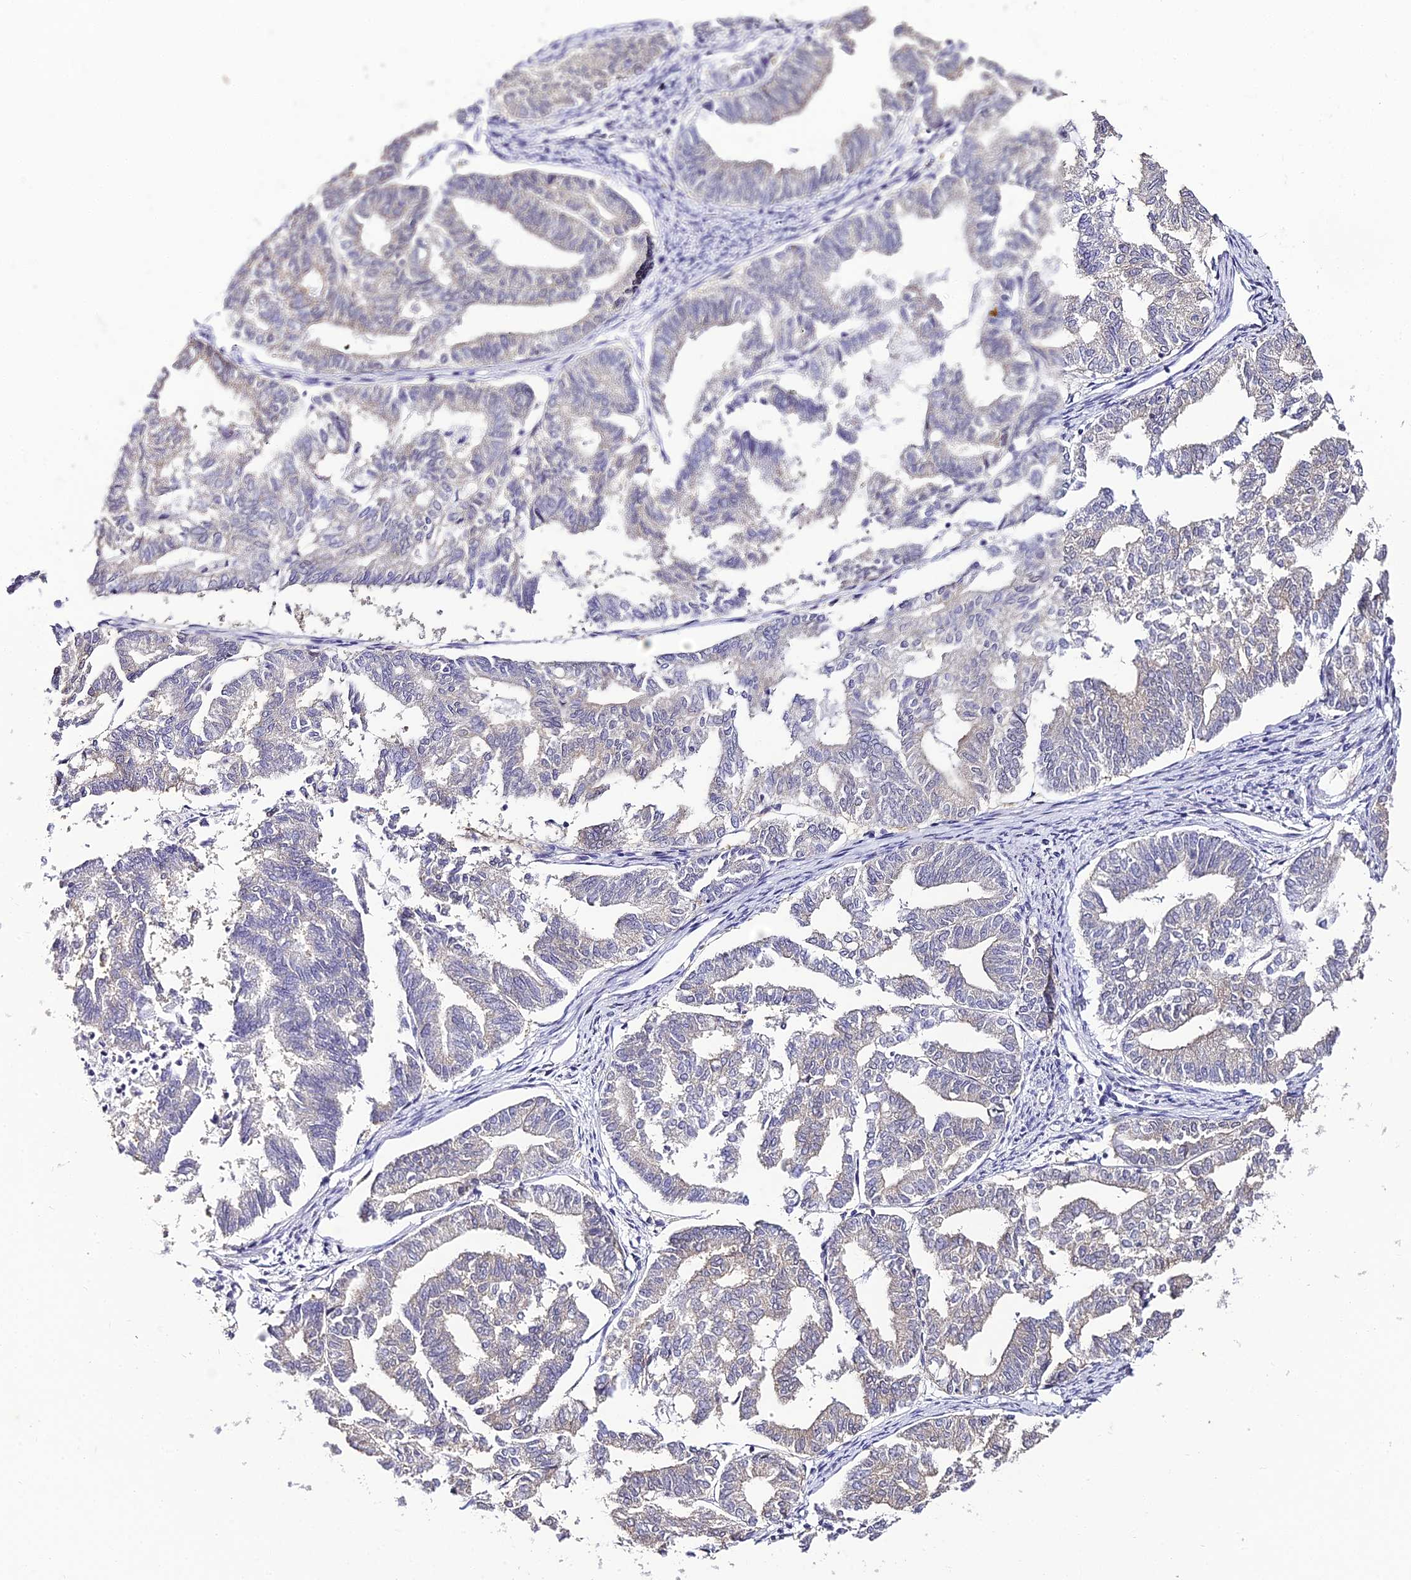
{"staining": {"intensity": "negative", "quantity": "none", "location": "none"}, "tissue": "endometrial cancer", "cell_type": "Tumor cells", "image_type": "cancer", "snomed": [{"axis": "morphology", "description": "Adenocarcinoma, NOS"}, {"axis": "topography", "description": "Endometrium"}], "caption": "Endometrial cancer stained for a protein using immunohistochemistry displays no staining tumor cells.", "gene": "ABHD14A-ACY1", "patient": {"sex": "female", "age": 79}}